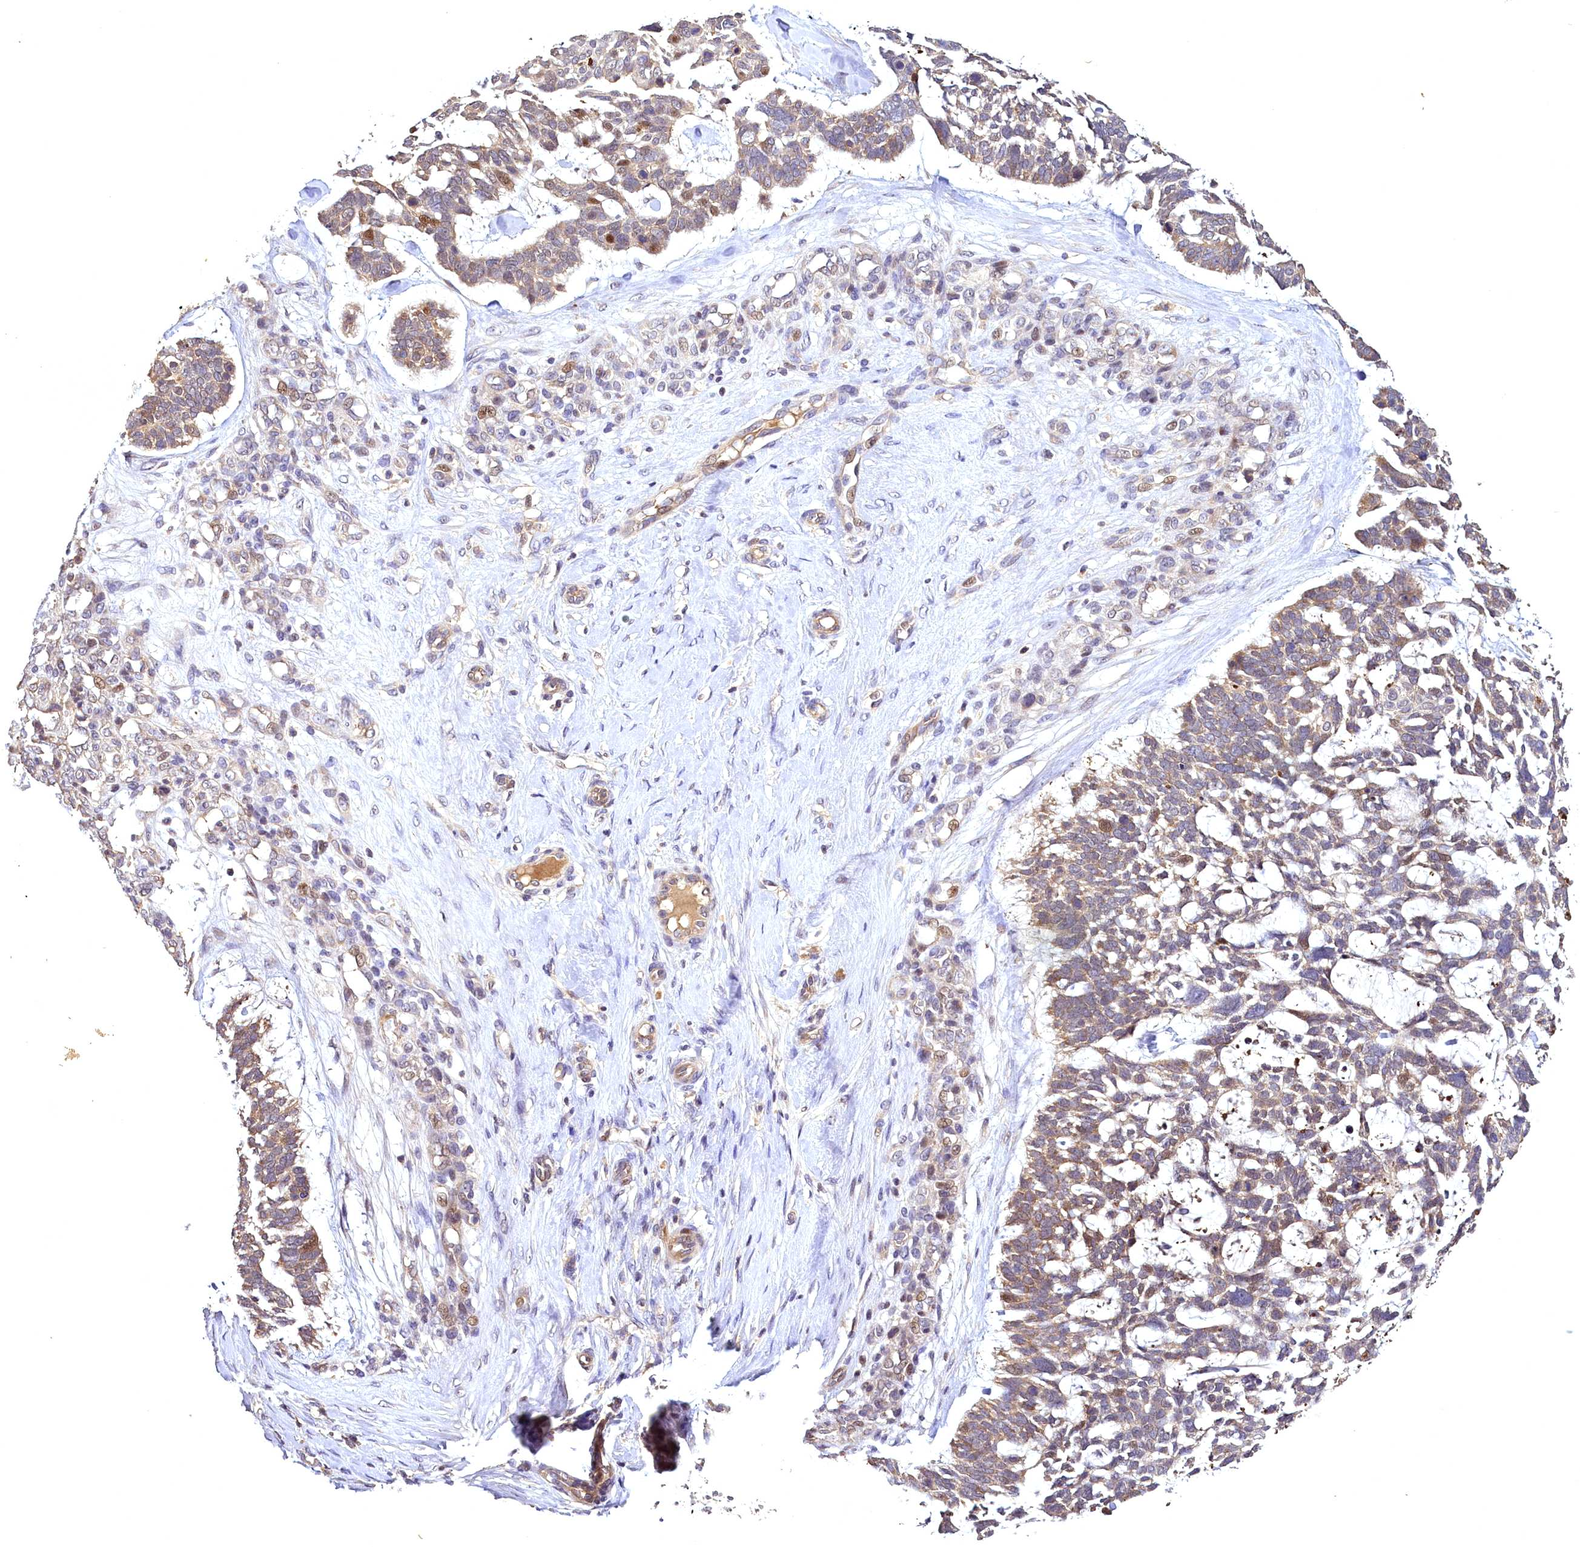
{"staining": {"intensity": "moderate", "quantity": "<25%", "location": "cytoplasmic/membranous,nuclear"}, "tissue": "skin cancer", "cell_type": "Tumor cells", "image_type": "cancer", "snomed": [{"axis": "morphology", "description": "Basal cell carcinoma"}, {"axis": "topography", "description": "Skin"}], "caption": "Immunohistochemistry (IHC) histopathology image of neoplastic tissue: human basal cell carcinoma (skin) stained using immunohistochemistry reveals low levels of moderate protein expression localized specifically in the cytoplasmic/membranous and nuclear of tumor cells, appearing as a cytoplasmic/membranous and nuclear brown color.", "gene": "TMEM39A", "patient": {"sex": "male", "age": 88}}